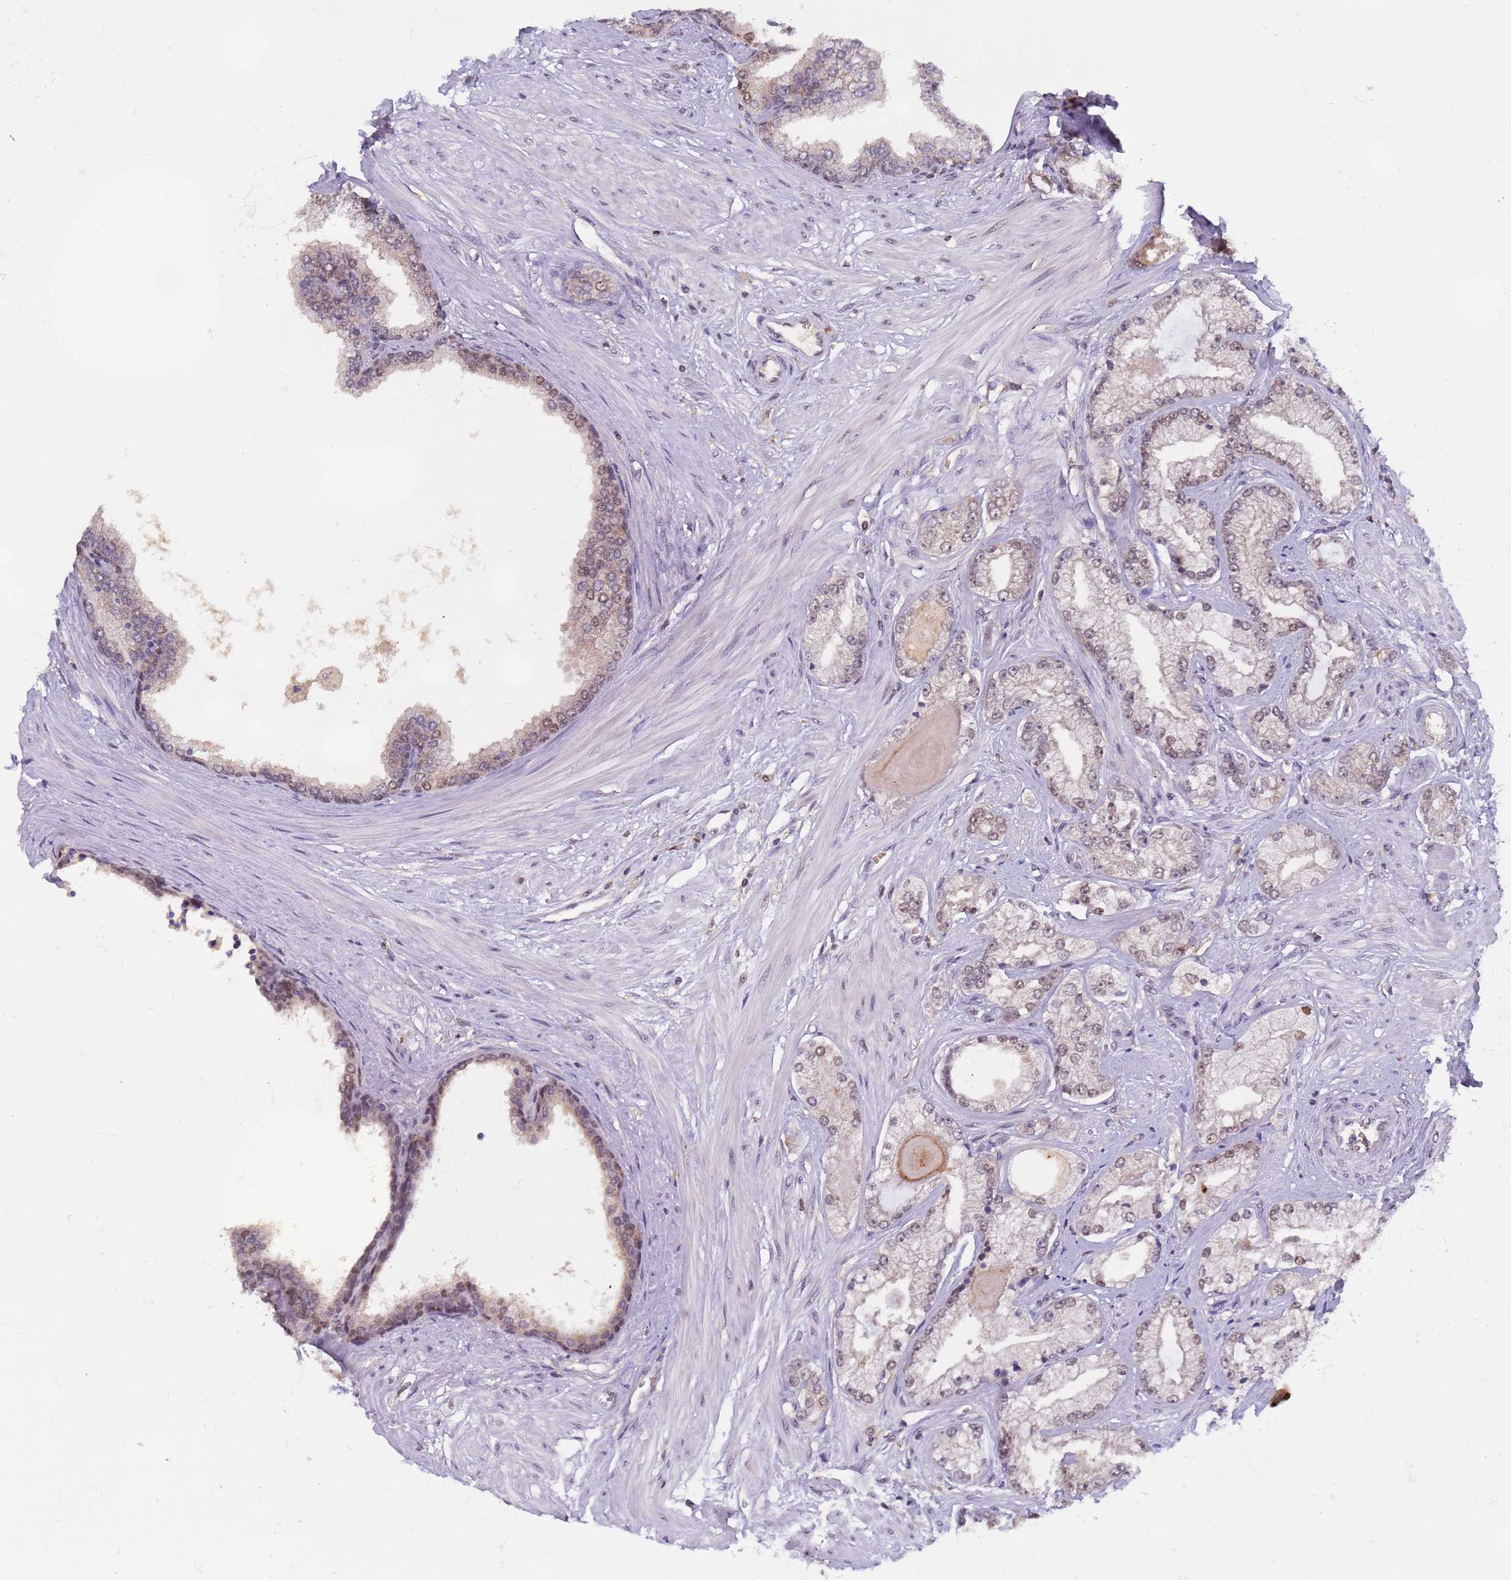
{"staining": {"intensity": "weak", "quantity": ">75%", "location": "nuclear"}, "tissue": "prostate cancer", "cell_type": "Tumor cells", "image_type": "cancer", "snomed": [{"axis": "morphology", "description": "Adenocarcinoma, Low grade"}, {"axis": "topography", "description": "Prostate"}], "caption": "Immunohistochemistry histopathology image of human prostate cancer (adenocarcinoma (low-grade)) stained for a protein (brown), which exhibits low levels of weak nuclear staining in approximately >75% of tumor cells.", "gene": "CD53", "patient": {"sex": "male", "age": 64}}